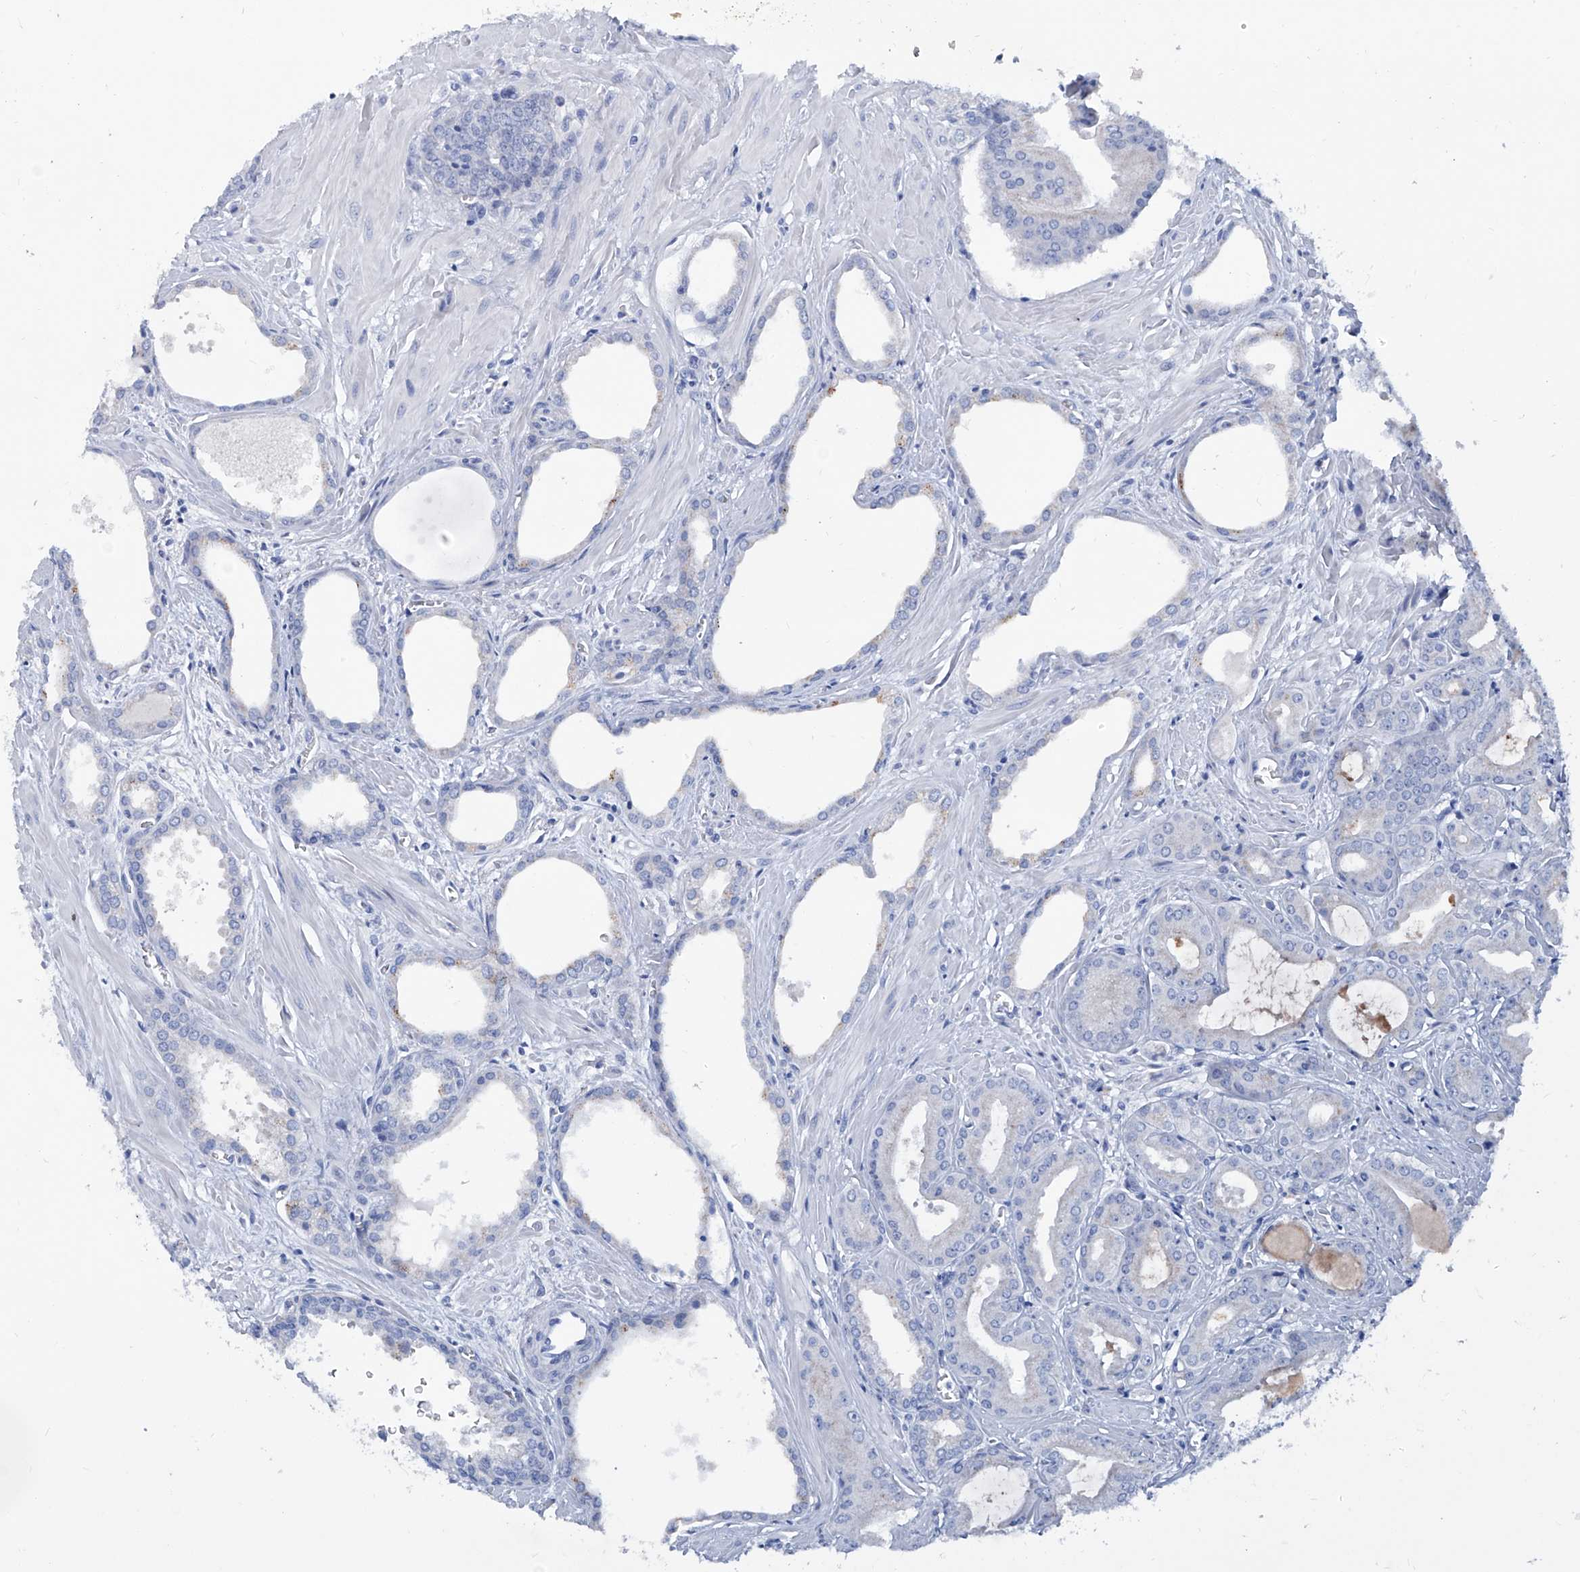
{"staining": {"intensity": "negative", "quantity": "none", "location": "none"}, "tissue": "prostate cancer", "cell_type": "Tumor cells", "image_type": "cancer", "snomed": [{"axis": "morphology", "description": "Adenocarcinoma, Low grade"}, {"axis": "topography", "description": "Prostate"}], "caption": "The histopathology image reveals no significant expression in tumor cells of prostate cancer.", "gene": "KLHL17", "patient": {"sex": "male", "age": 67}}